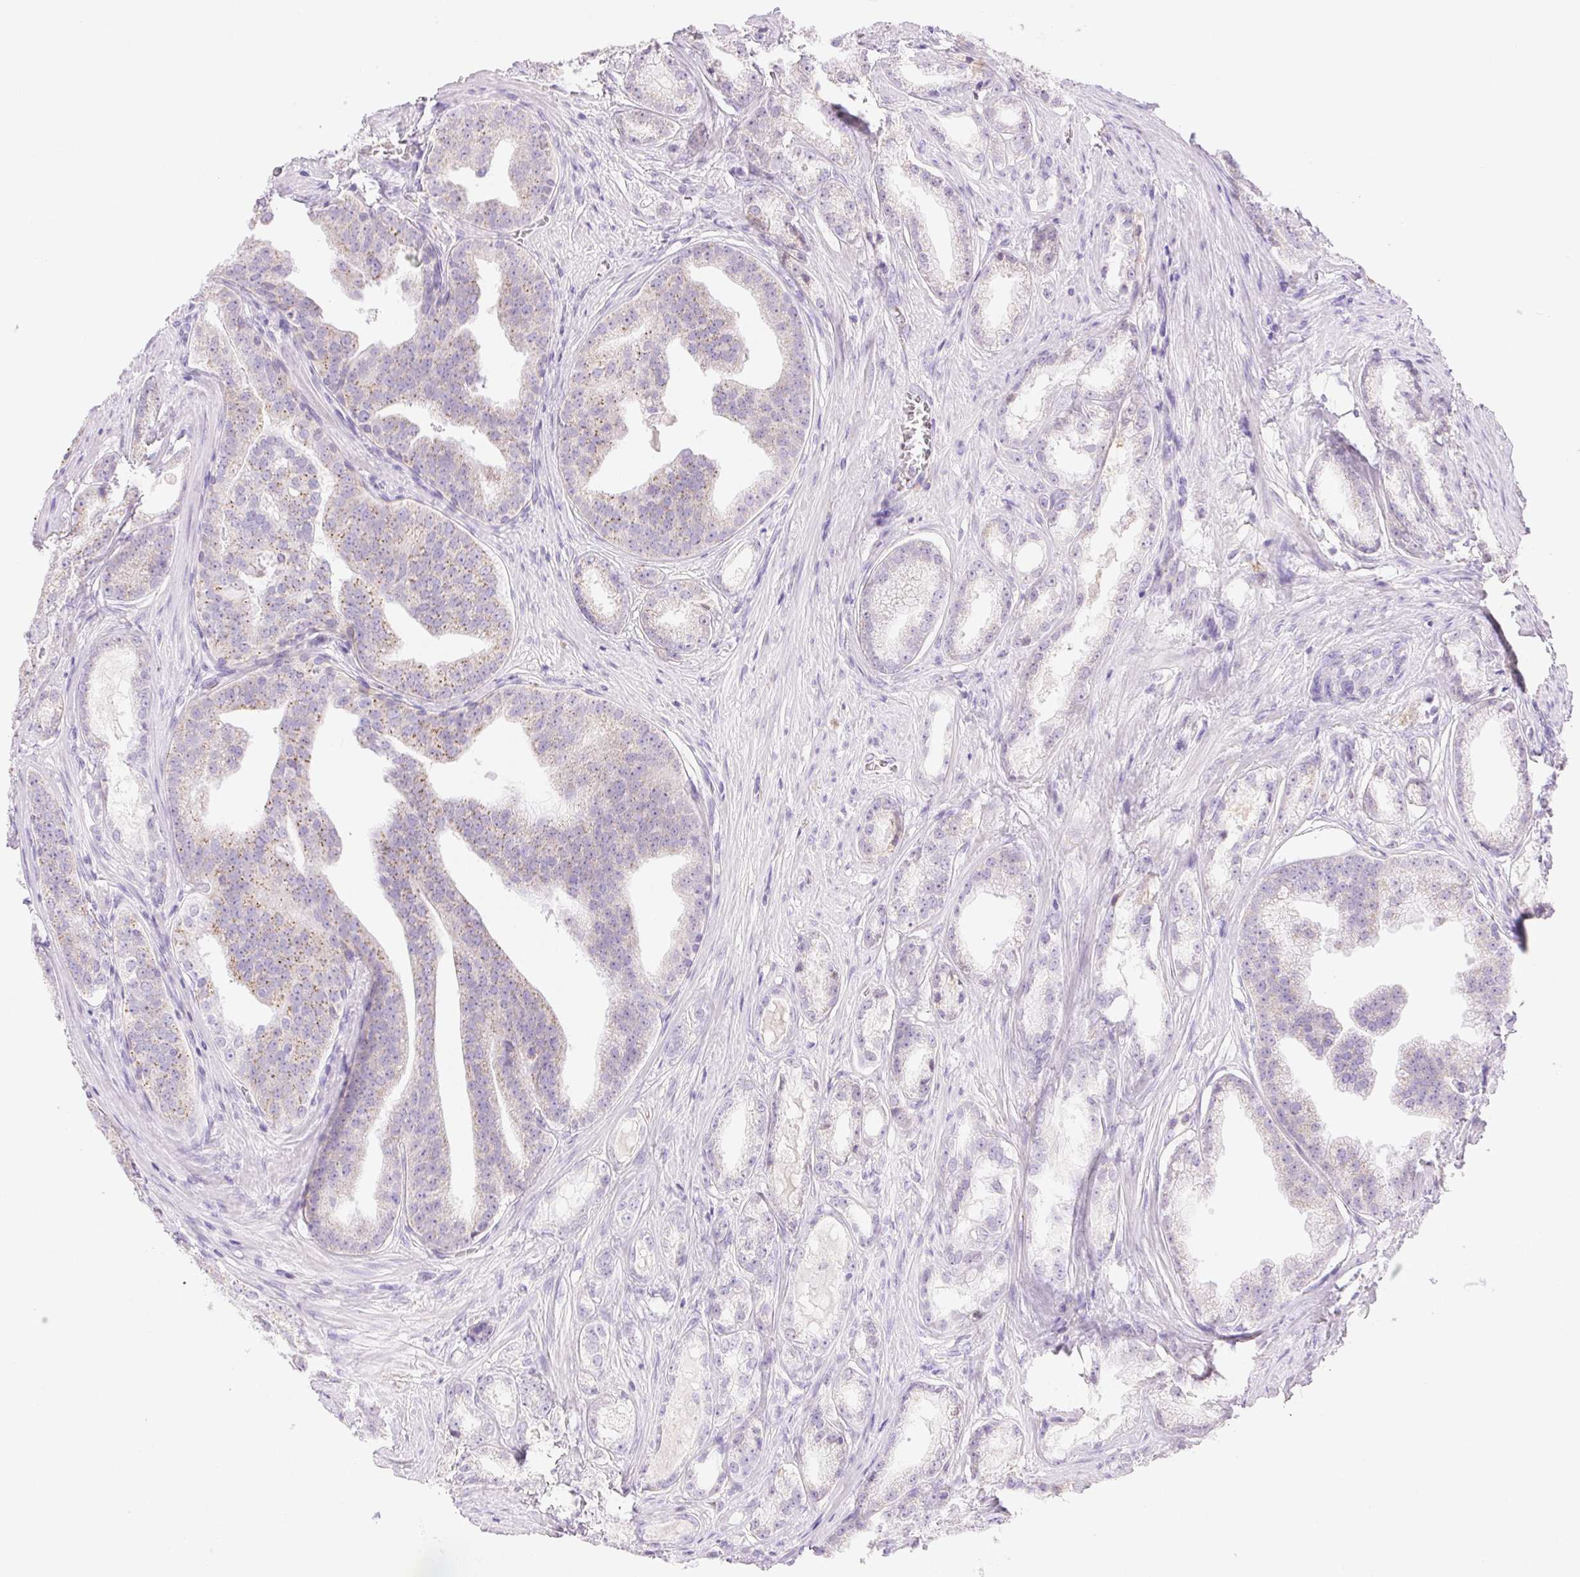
{"staining": {"intensity": "negative", "quantity": "none", "location": "none"}, "tissue": "prostate cancer", "cell_type": "Tumor cells", "image_type": "cancer", "snomed": [{"axis": "morphology", "description": "Adenocarcinoma, Low grade"}, {"axis": "topography", "description": "Prostate"}], "caption": "The IHC photomicrograph has no significant staining in tumor cells of prostate adenocarcinoma (low-grade) tissue. Brightfield microscopy of immunohistochemistry stained with DAB (3,3'-diaminobenzidine) (brown) and hematoxylin (blue), captured at high magnification.", "gene": "FGA", "patient": {"sex": "male", "age": 65}}